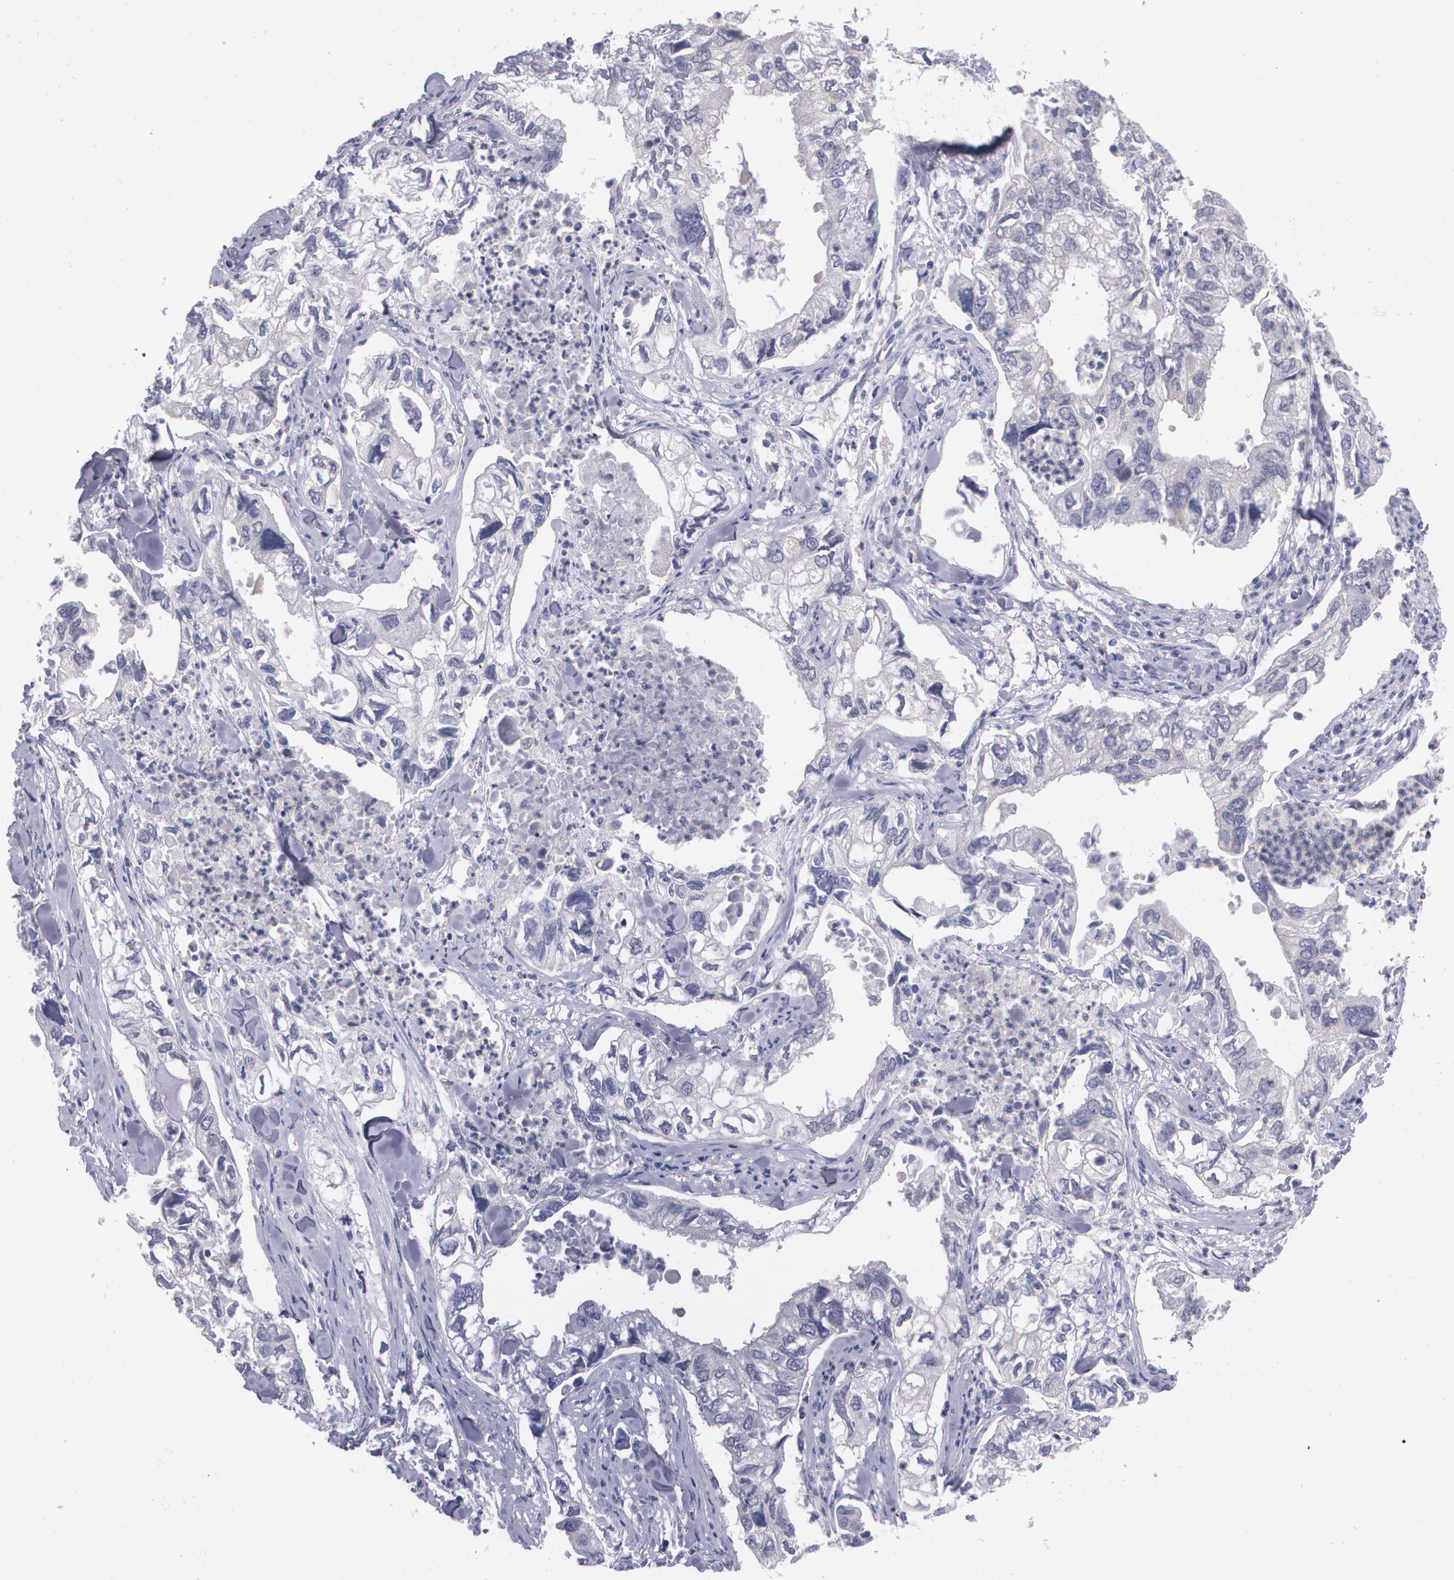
{"staining": {"intensity": "weak", "quantity": "<25%", "location": "cytoplasmic/membranous"}, "tissue": "lung cancer", "cell_type": "Tumor cells", "image_type": "cancer", "snomed": [{"axis": "morphology", "description": "Adenocarcinoma, NOS"}, {"axis": "topography", "description": "Lung"}], "caption": "High power microscopy image of an immunohistochemistry histopathology image of adenocarcinoma (lung), revealing no significant positivity in tumor cells.", "gene": "HMMR", "patient": {"sex": "male", "age": 48}}